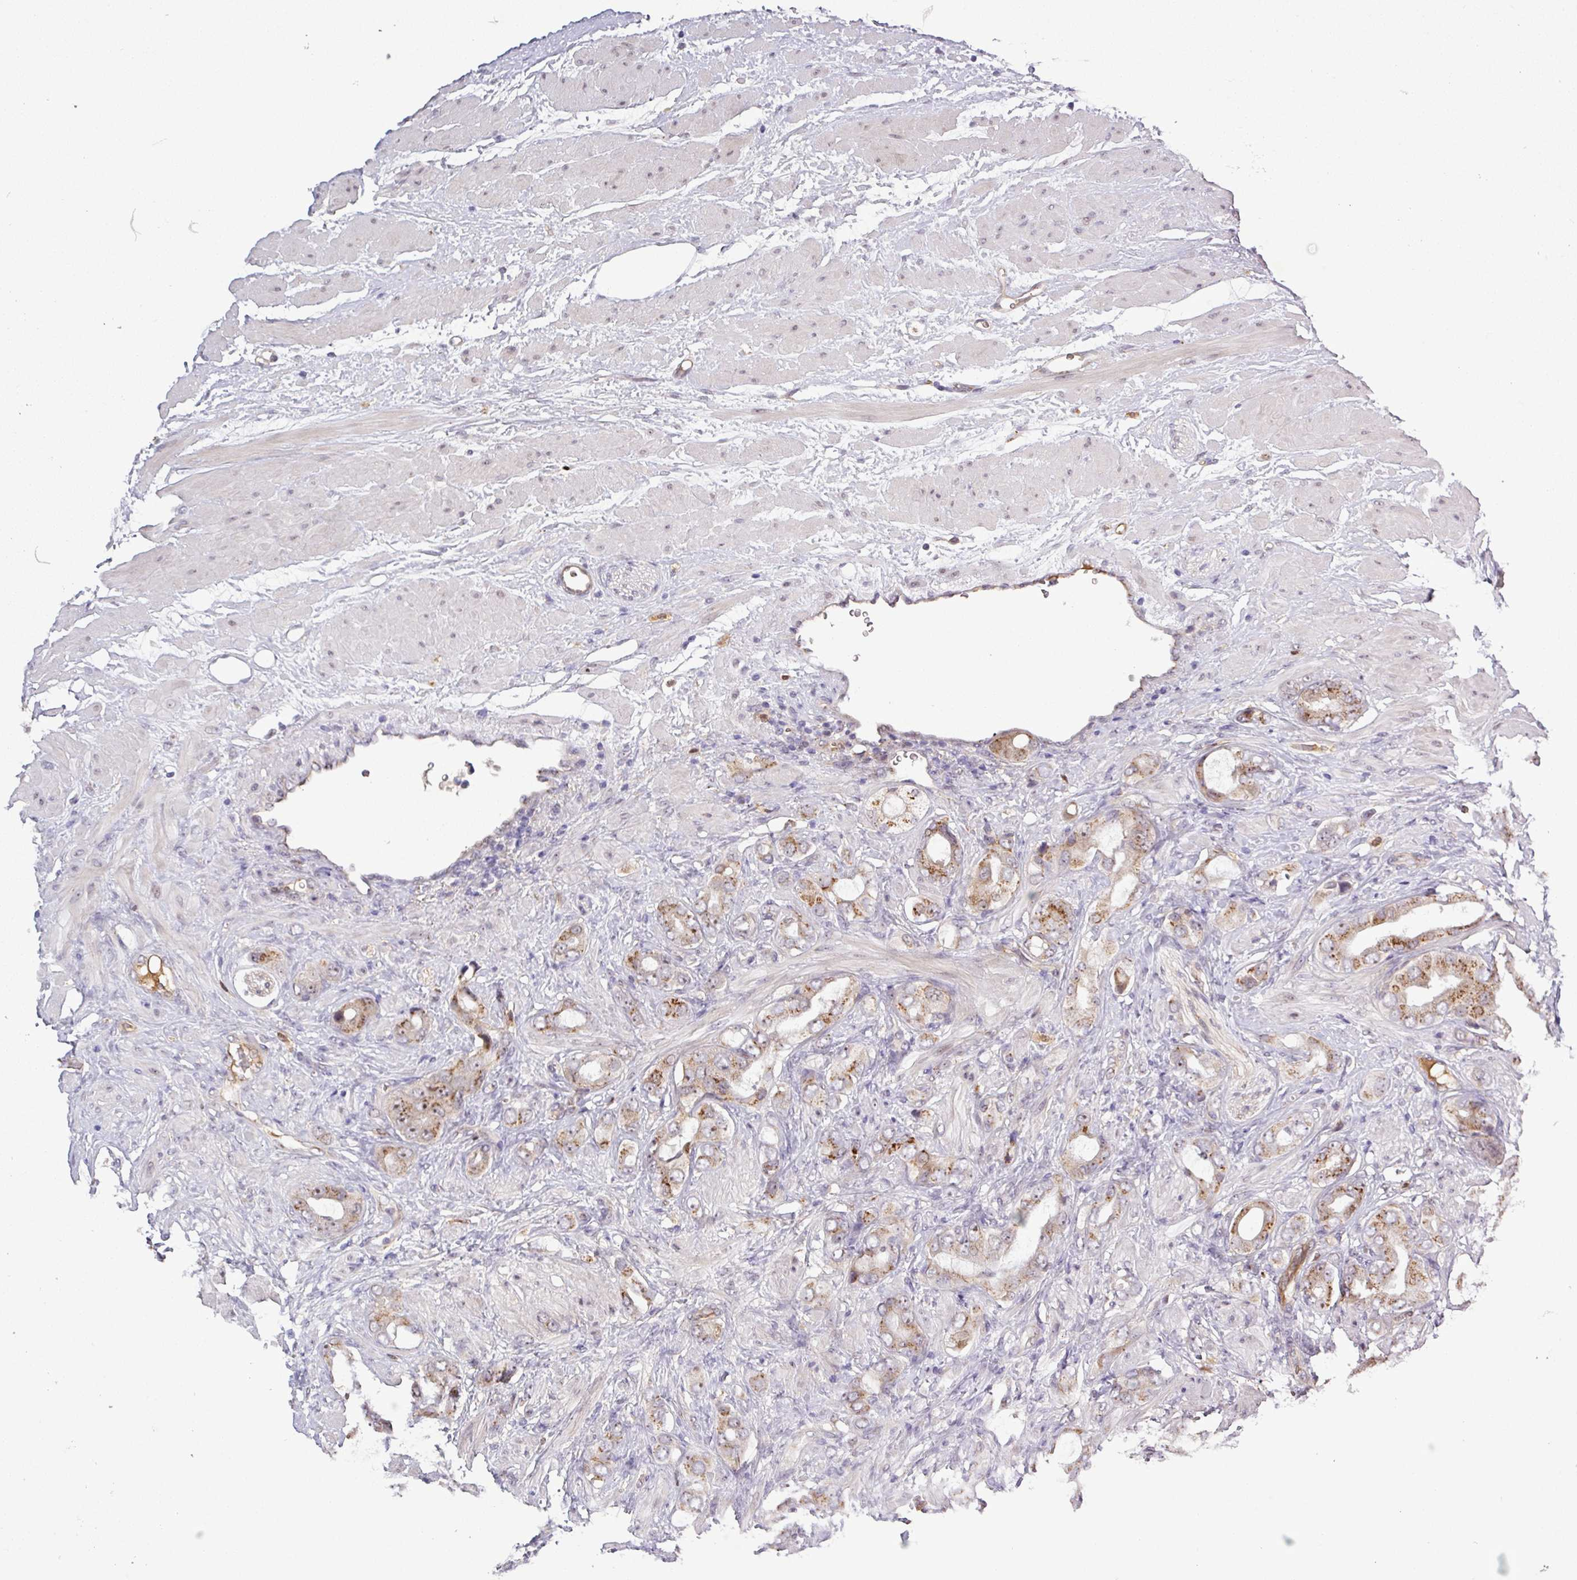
{"staining": {"intensity": "moderate", "quantity": "25%-75%", "location": "cytoplasmic/membranous"}, "tissue": "prostate cancer", "cell_type": "Tumor cells", "image_type": "cancer", "snomed": [{"axis": "morphology", "description": "Adenocarcinoma, Low grade"}, {"axis": "topography", "description": "Prostate"}], "caption": "Tumor cells show medium levels of moderate cytoplasmic/membranous staining in approximately 25%-75% of cells in human prostate cancer (adenocarcinoma (low-grade)).", "gene": "PCDH1", "patient": {"sex": "male", "age": 57}}